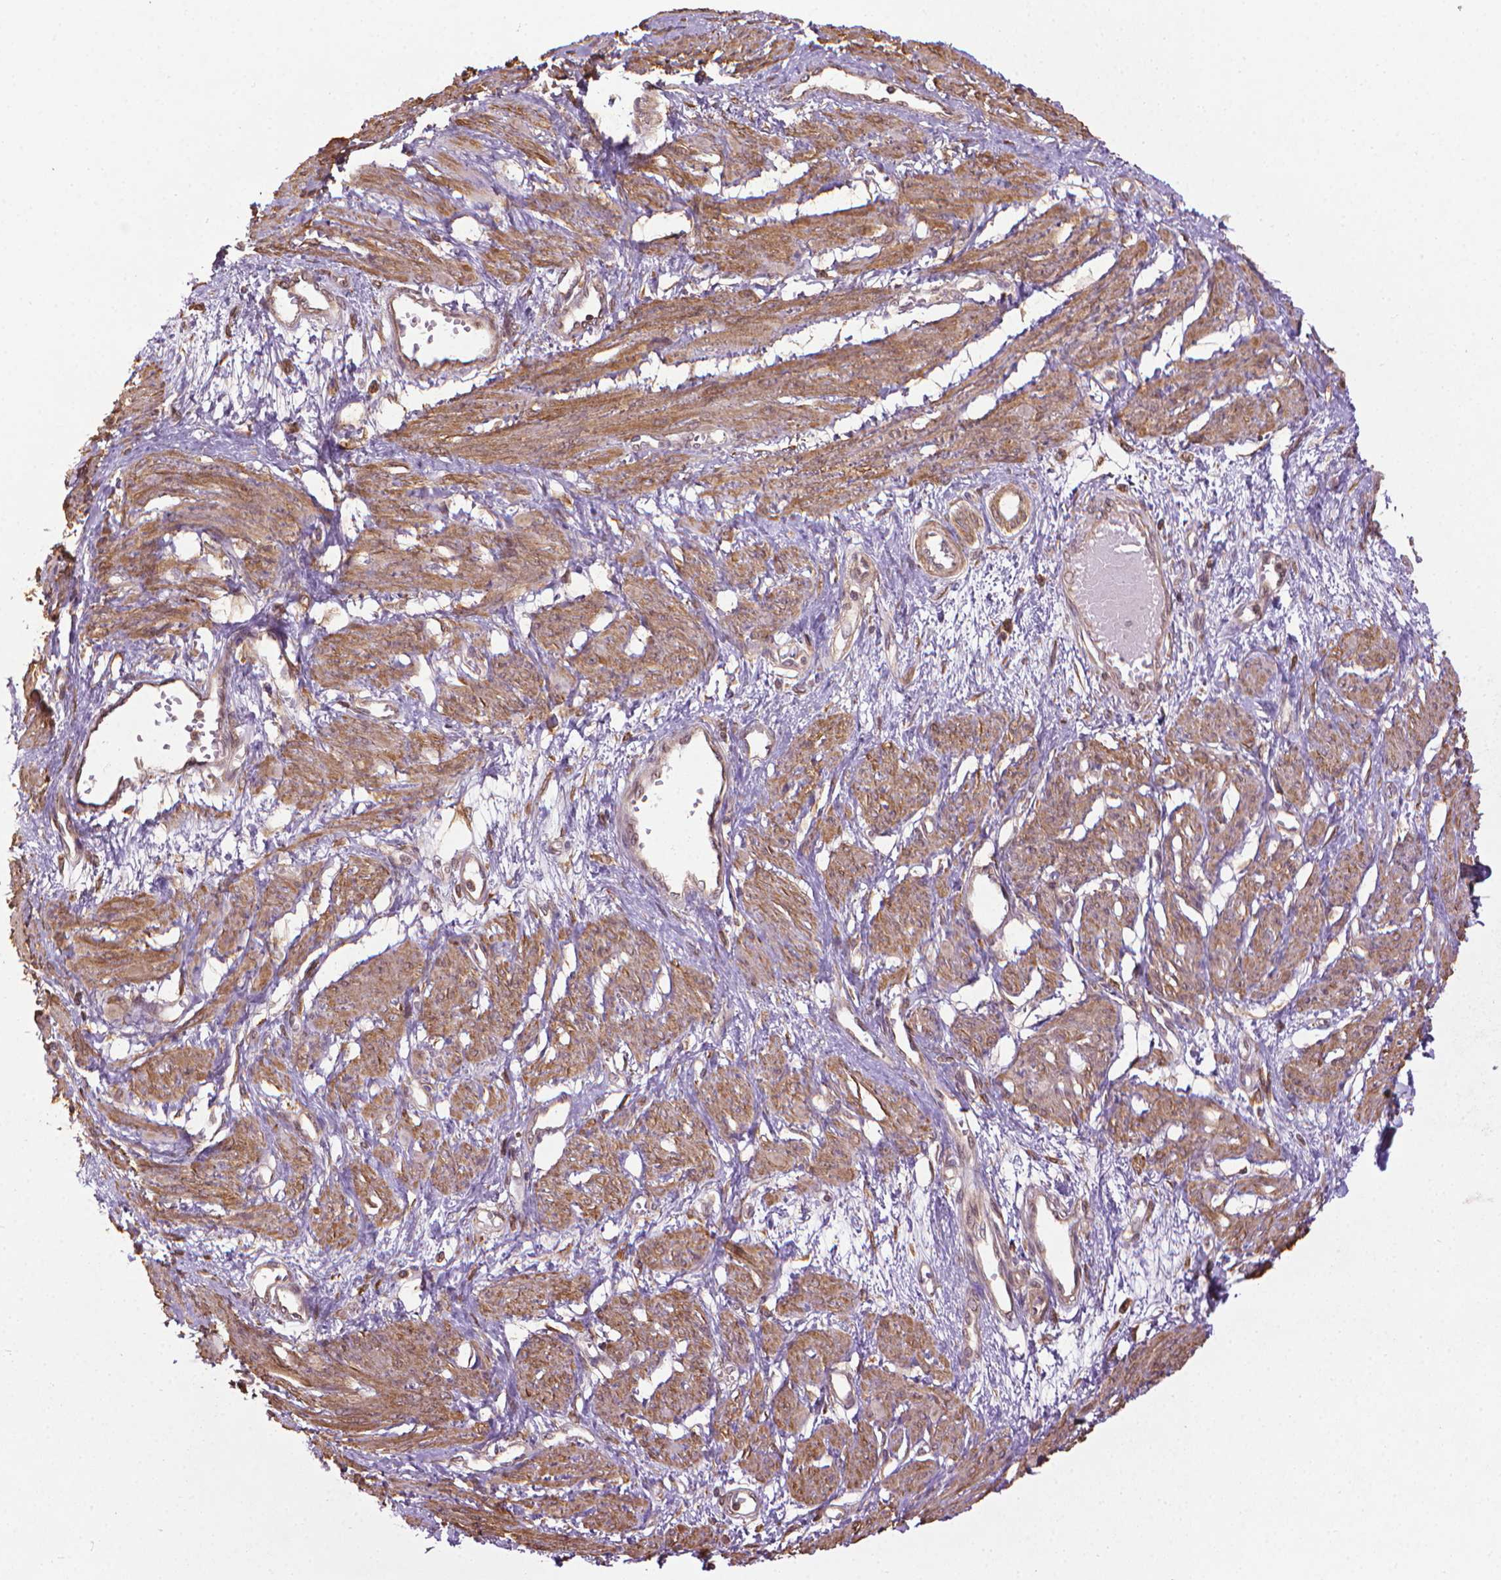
{"staining": {"intensity": "moderate", "quantity": ">75%", "location": "cytoplasmic/membranous"}, "tissue": "smooth muscle", "cell_type": "Smooth muscle cells", "image_type": "normal", "snomed": [{"axis": "morphology", "description": "Normal tissue, NOS"}, {"axis": "topography", "description": "Smooth muscle"}, {"axis": "topography", "description": "Uterus"}], "caption": "The image demonstrates staining of unremarkable smooth muscle, revealing moderate cytoplasmic/membranous protein positivity (brown color) within smooth muscle cells. (DAB (3,3'-diaminobenzidine) IHC with brightfield microscopy, high magnification).", "gene": "GAS1", "patient": {"sex": "female", "age": 39}}